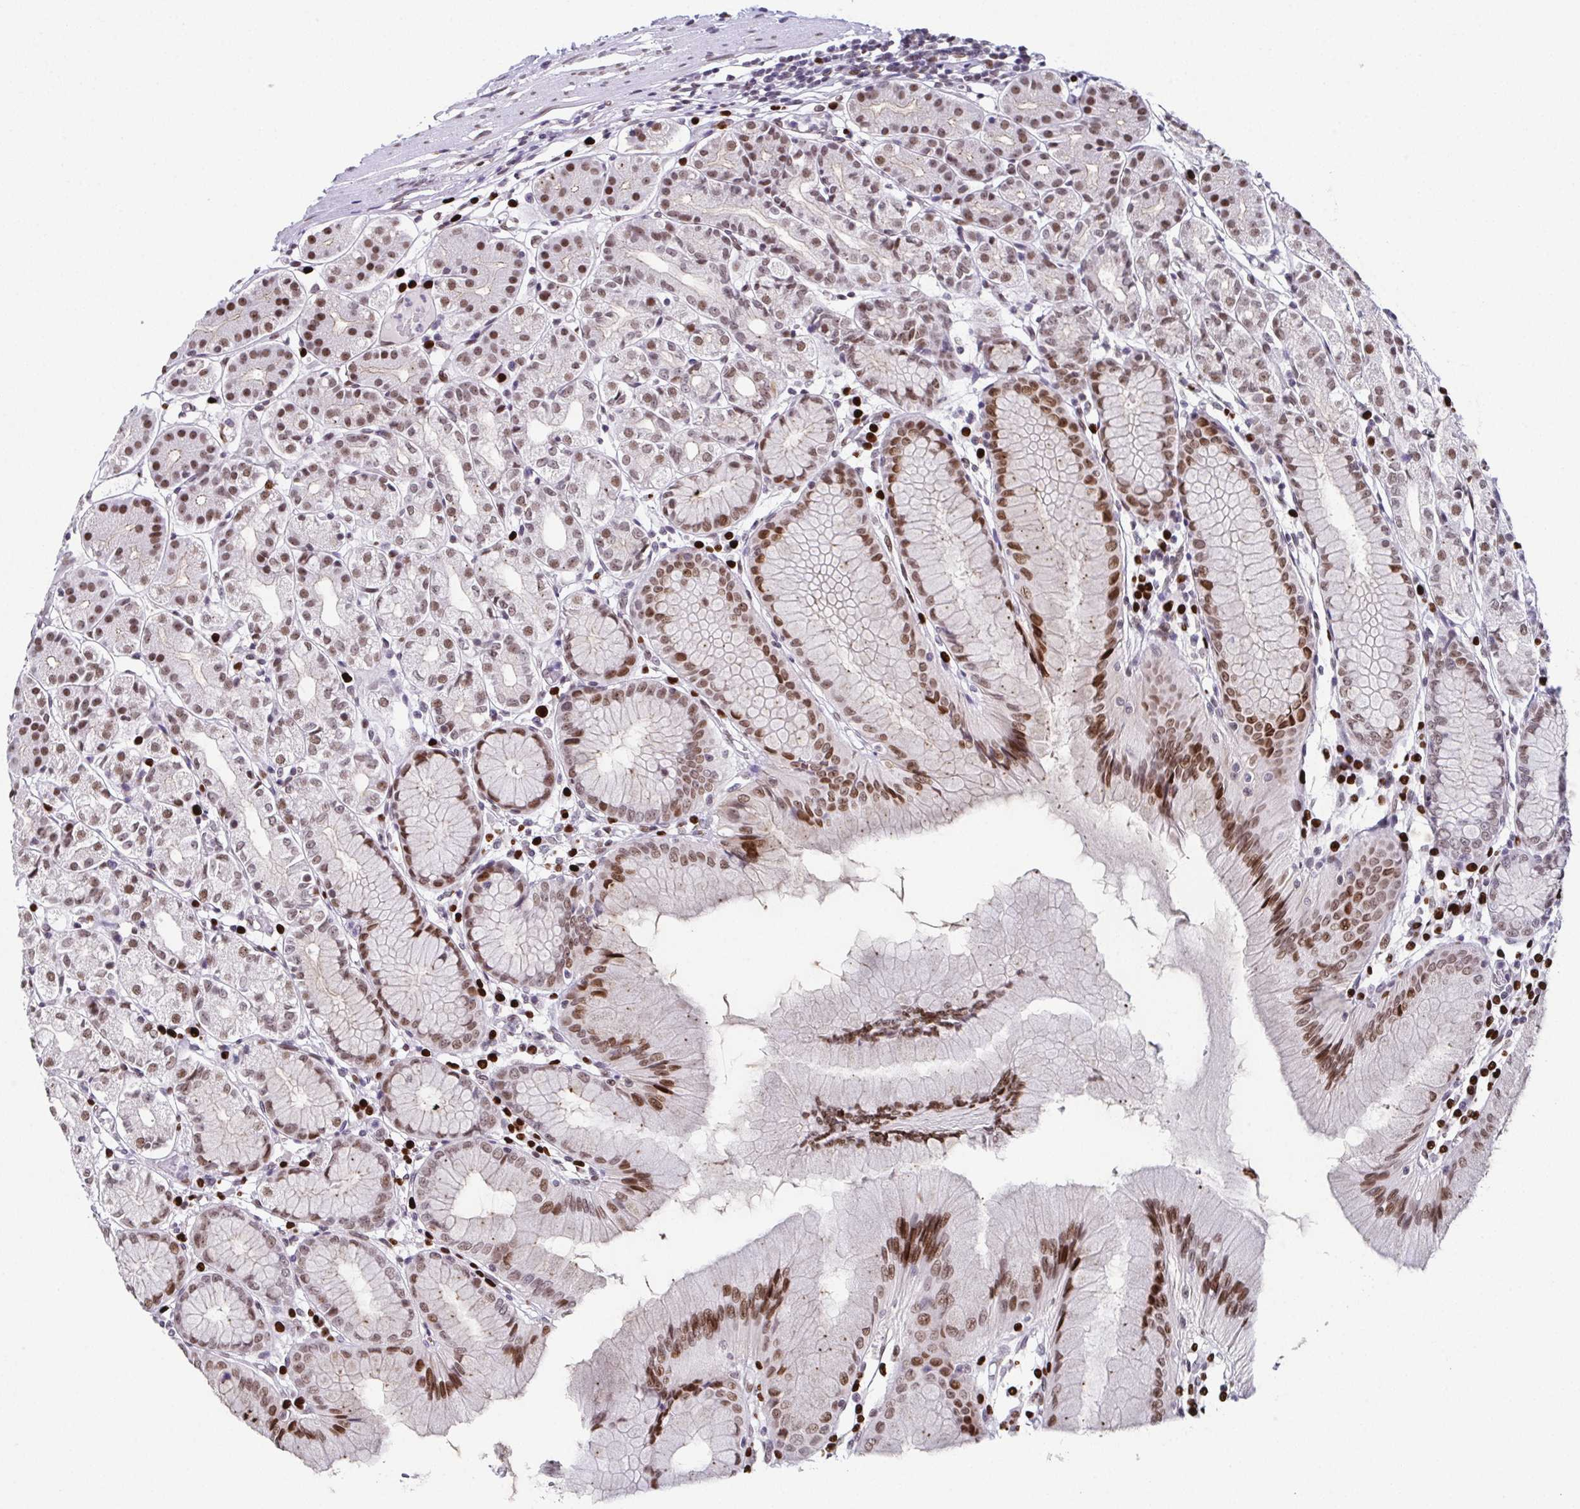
{"staining": {"intensity": "moderate", "quantity": ">75%", "location": "nuclear"}, "tissue": "stomach", "cell_type": "Glandular cells", "image_type": "normal", "snomed": [{"axis": "morphology", "description": "Normal tissue, NOS"}, {"axis": "topography", "description": "Stomach"}], "caption": "An image showing moderate nuclear positivity in approximately >75% of glandular cells in unremarkable stomach, as visualized by brown immunohistochemical staining.", "gene": "RB1", "patient": {"sex": "female", "age": 57}}